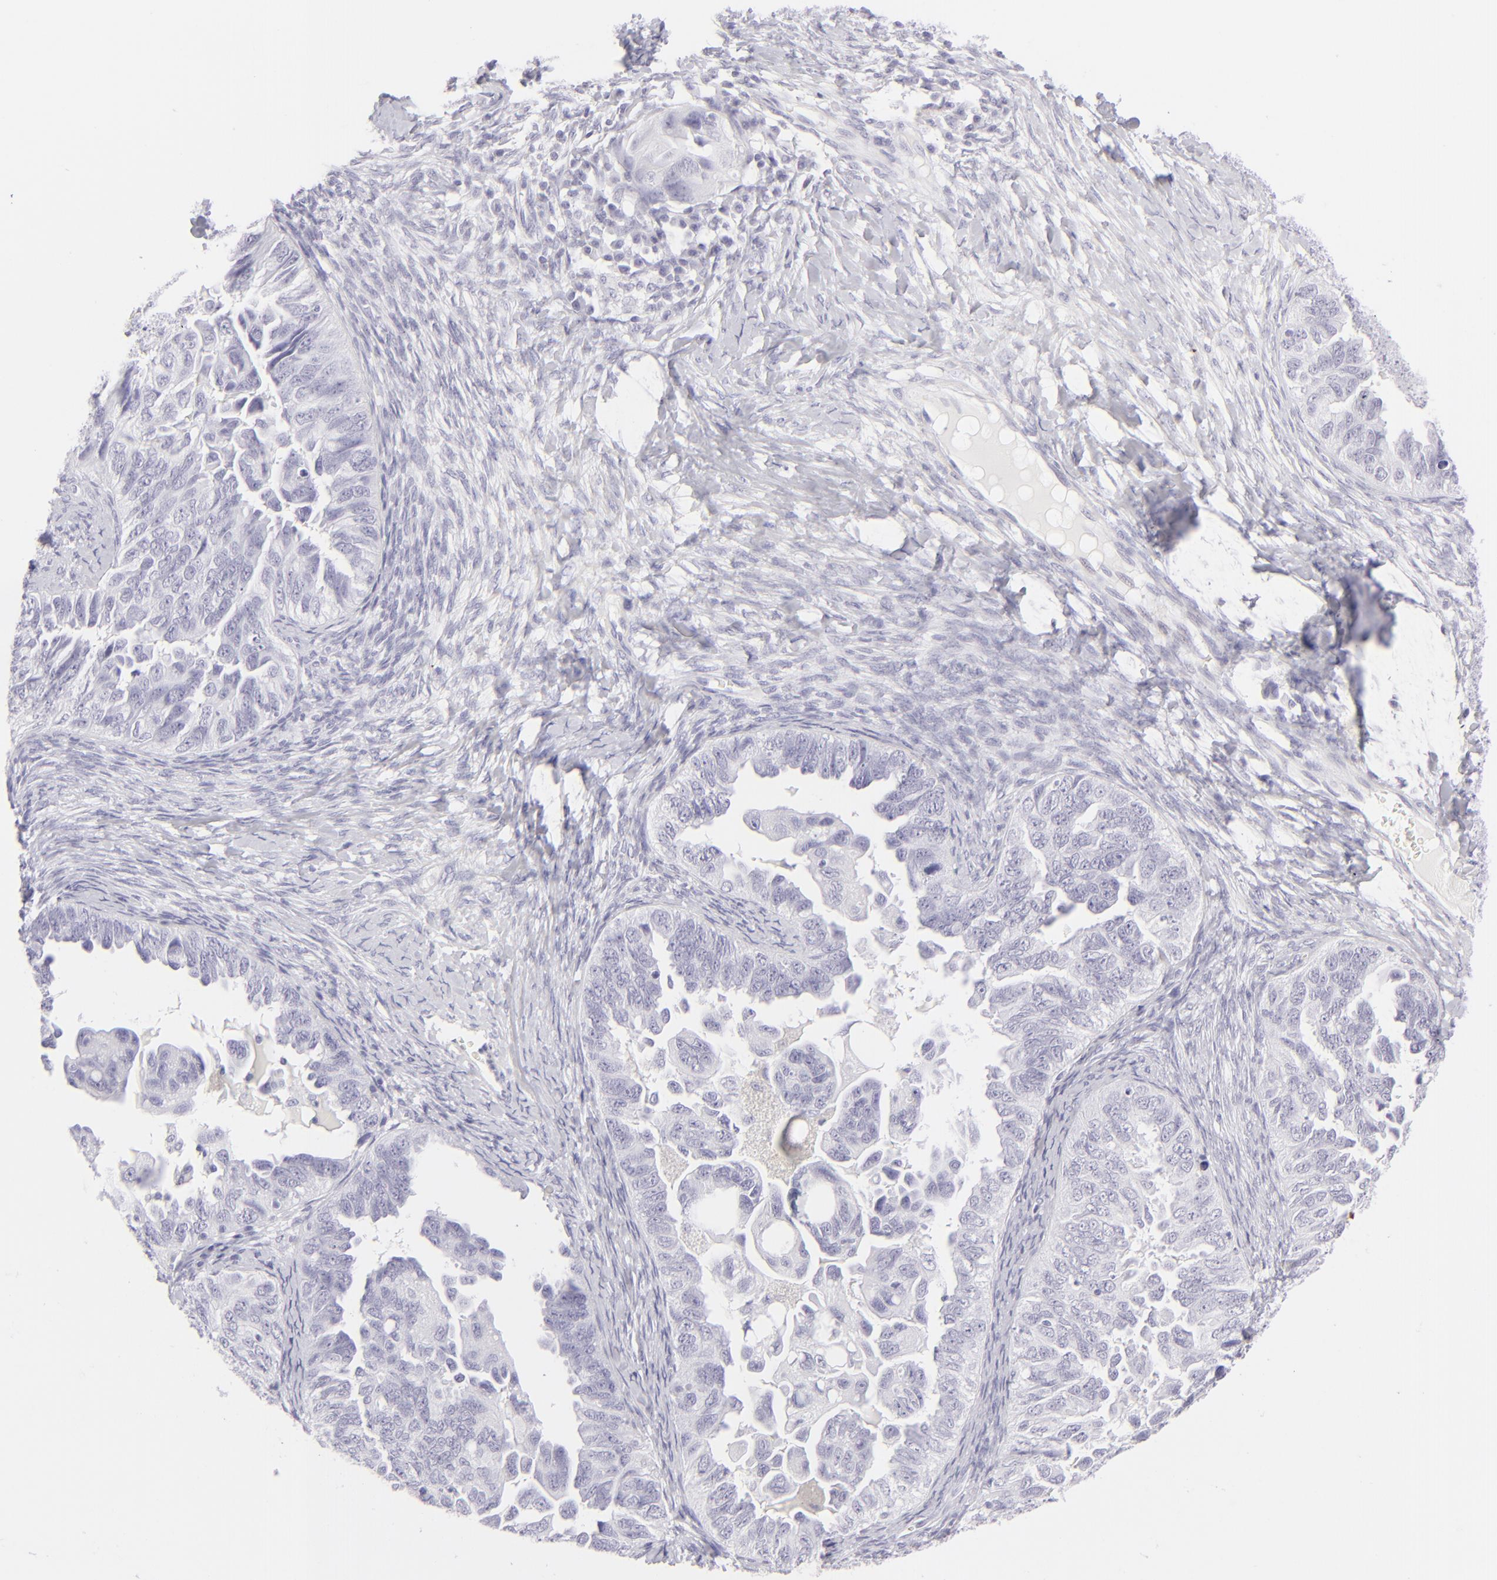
{"staining": {"intensity": "negative", "quantity": "none", "location": "none"}, "tissue": "ovarian cancer", "cell_type": "Tumor cells", "image_type": "cancer", "snomed": [{"axis": "morphology", "description": "Cystadenocarcinoma, serous, NOS"}, {"axis": "topography", "description": "Ovary"}], "caption": "IHC of ovarian cancer exhibits no staining in tumor cells.", "gene": "FCER2", "patient": {"sex": "female", "age": 82}}